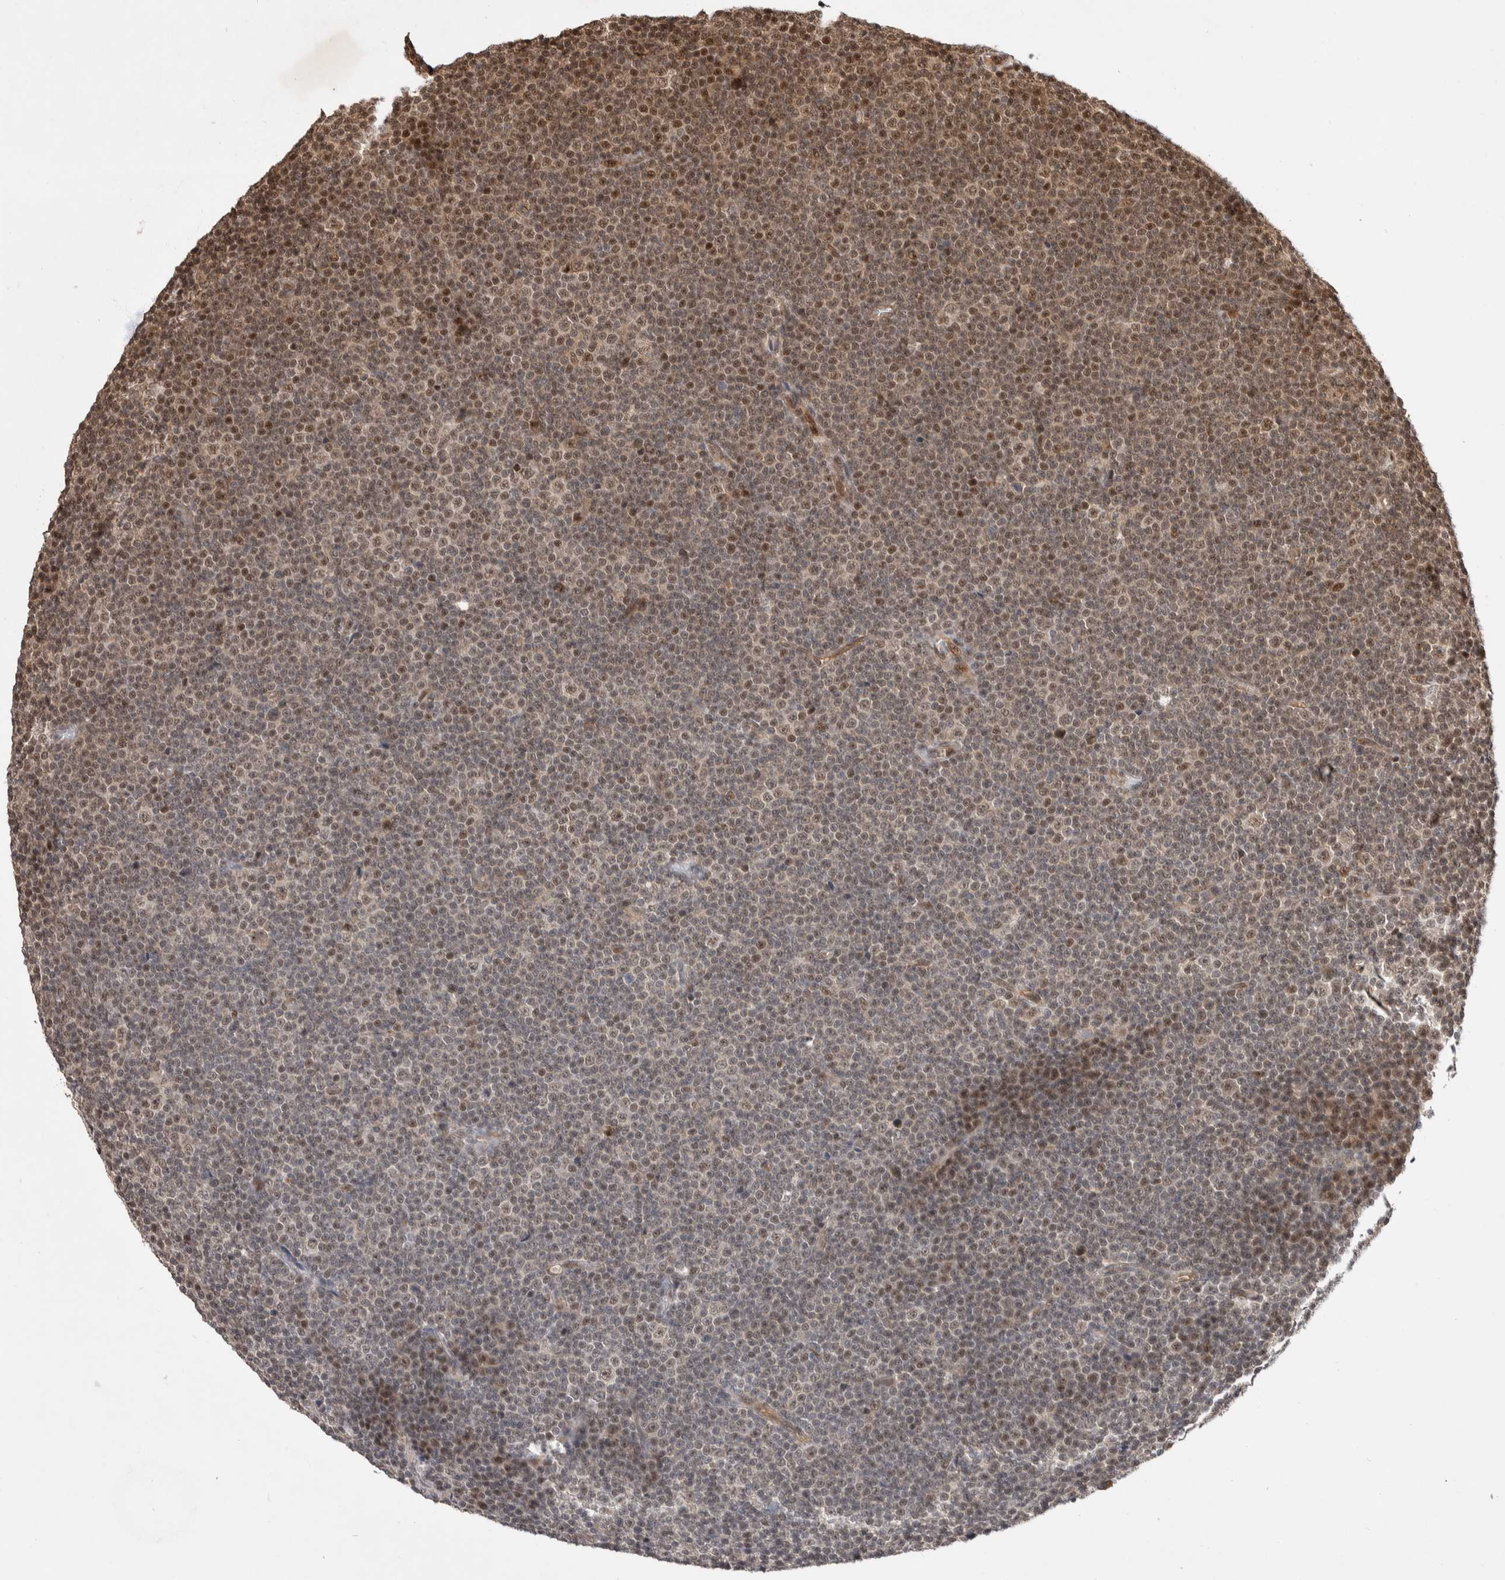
{"staining": {"intensity": "moderate", "quantity": "25%-75%", "location": "nuclear"}, "tissue": "lymphoma", "cell_type": "Tumor cells", "image_type": "cancer", "snomed": [{"axis": "morphology", "description": "Malignant lymphoma, non-Hodgkin's type, Low grade"}, {"axis": "topography", "description": "Lymph node"}], "caption": "Immunohistochemical staining of low-grade malignant lymphoma, non-Hodgkin's type demonstrates moderate nuclear protein positivity in about 25%-75% of tumor cells. Nuclei are stained in blue.", "gene": "TOR1B", "patient": {"sex": "female", "age": 67}}